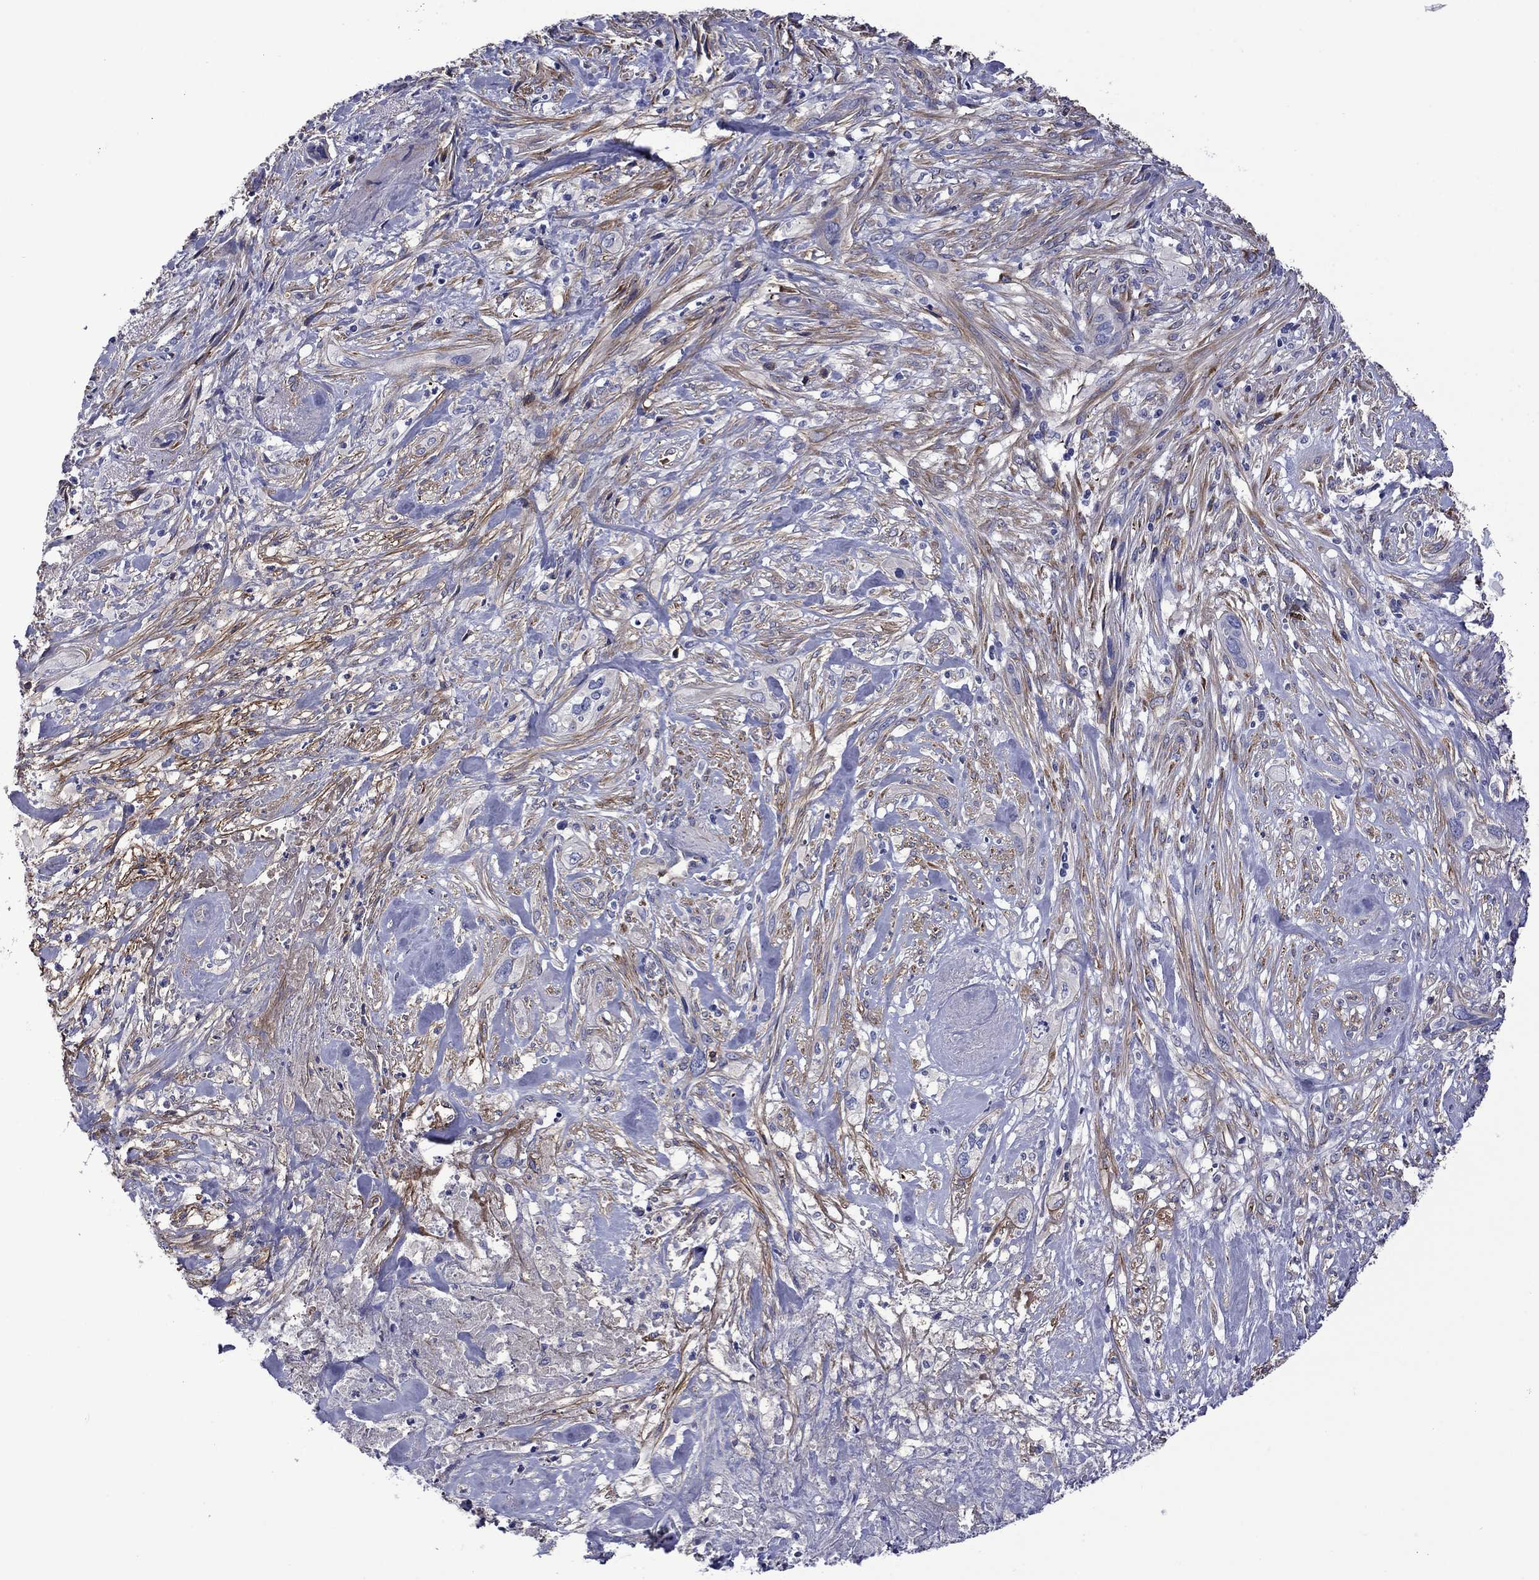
{"staining": {"intensity": "negative", "quantity": "none", "location": "none"}, "tissue": "cervical cancer", "cell_type": "Tumor cells", "image_type": "cancer", "snomed": [{"axis": "morphology", "description": "Squamous cell carcinoma, NOS"}, {"axis": "topography", "description": "Cervix"}], "caption": "DAB (3,3'-diaminobenzidine) immunohistochemical staining of cervical cancer displays no significant expression in tumor cells.", "gene": "HSPG2", "patient": {"sex": "female", "age": 57}}